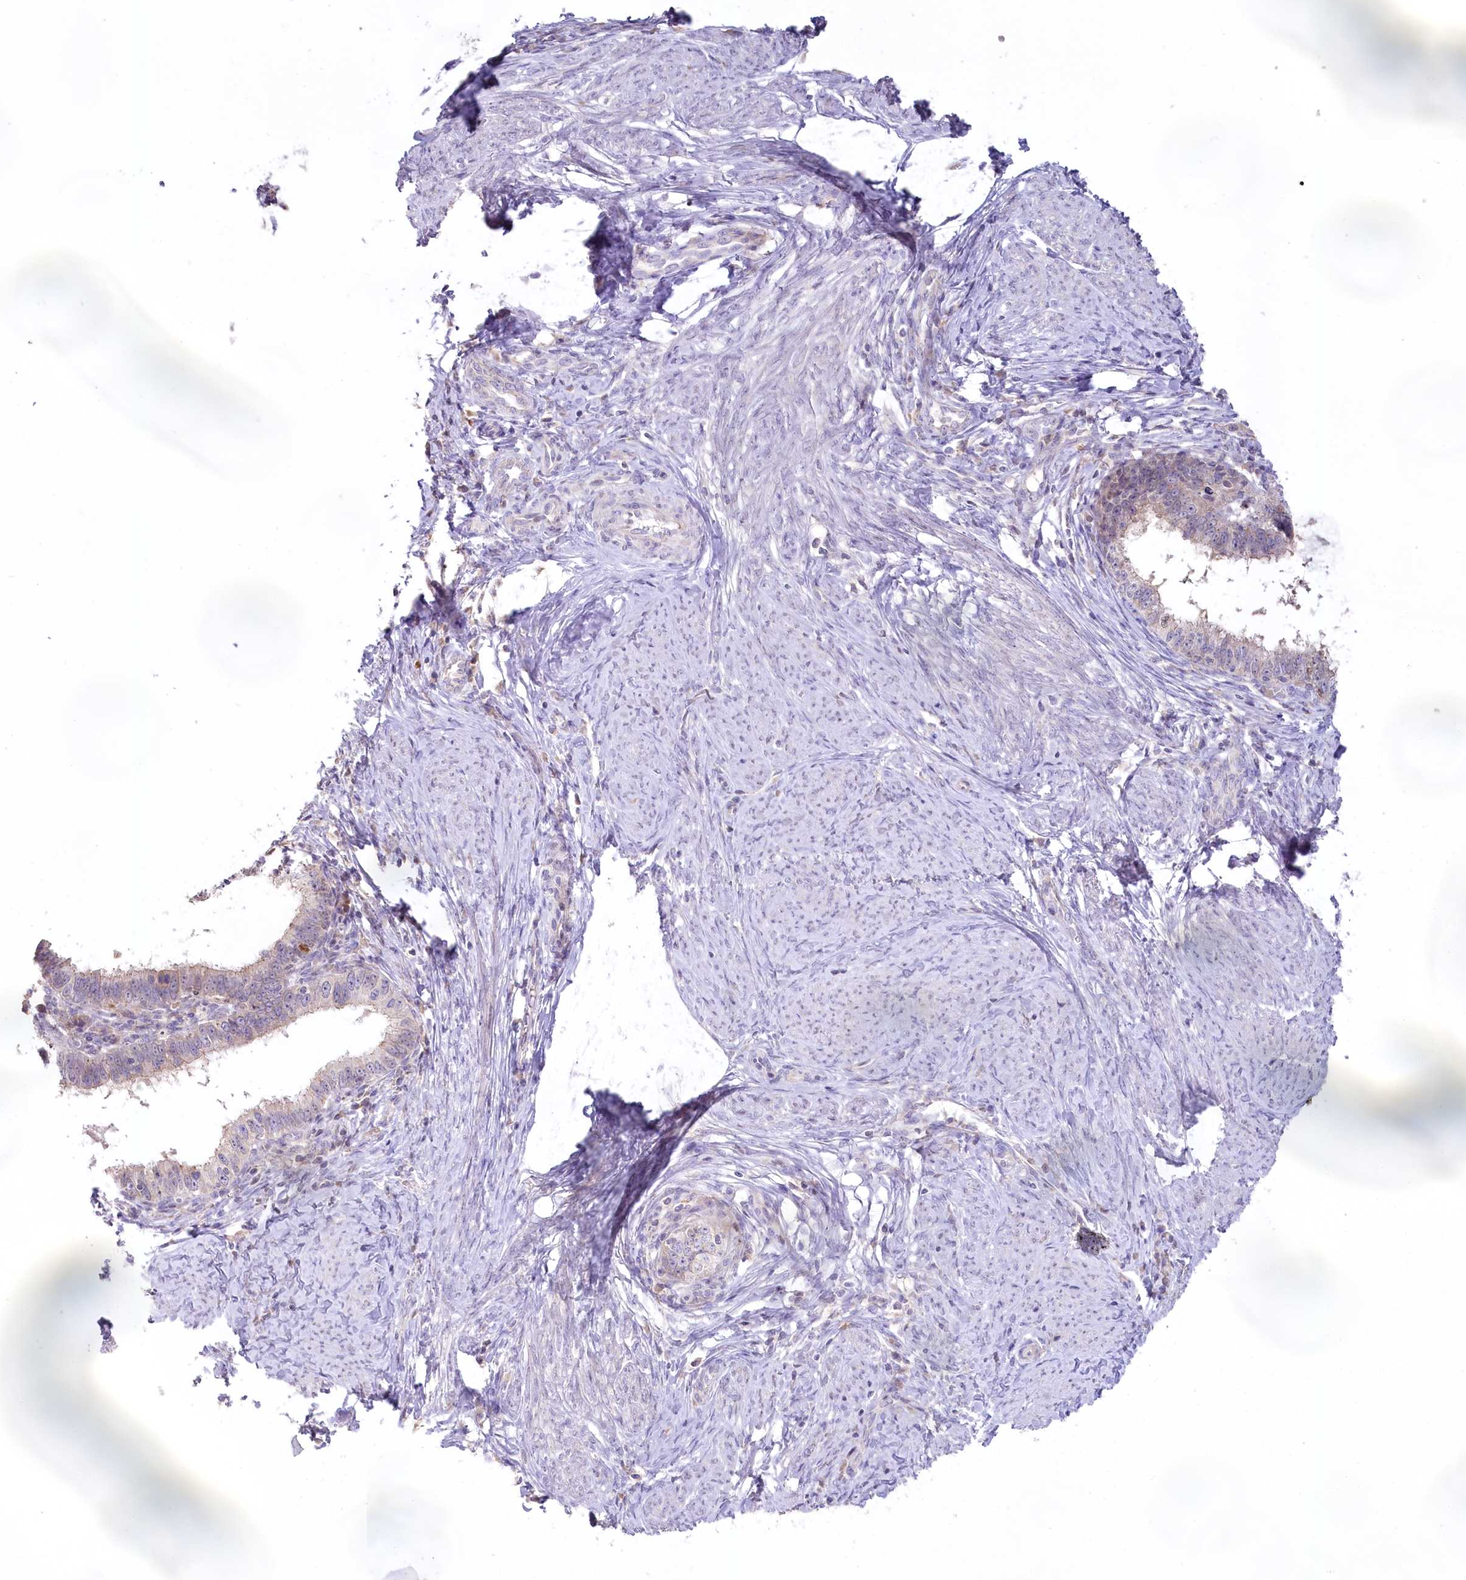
{"staining": {"intensity": "negative", "quantity": "none", "location": "none"}, "tissue": "cervical cancer", "cell_type": "Tumor cells", "image_type": "cancer", "snomed": [{"axis": "morphology", "description": "Adenocarcinoma, NOS"}, {"axis": "topography", "description": "Cervix"}], "caption": "Immunohistochemistry micrograph of neoplastic tissue: human cervical adenocarcinoma stained with DAB (3,3'-diaminobenzidine) shows no significant protein staining in tumor cells.", "gene": "SLC6A11", "patient": {"sex": "female", "age": 36}}